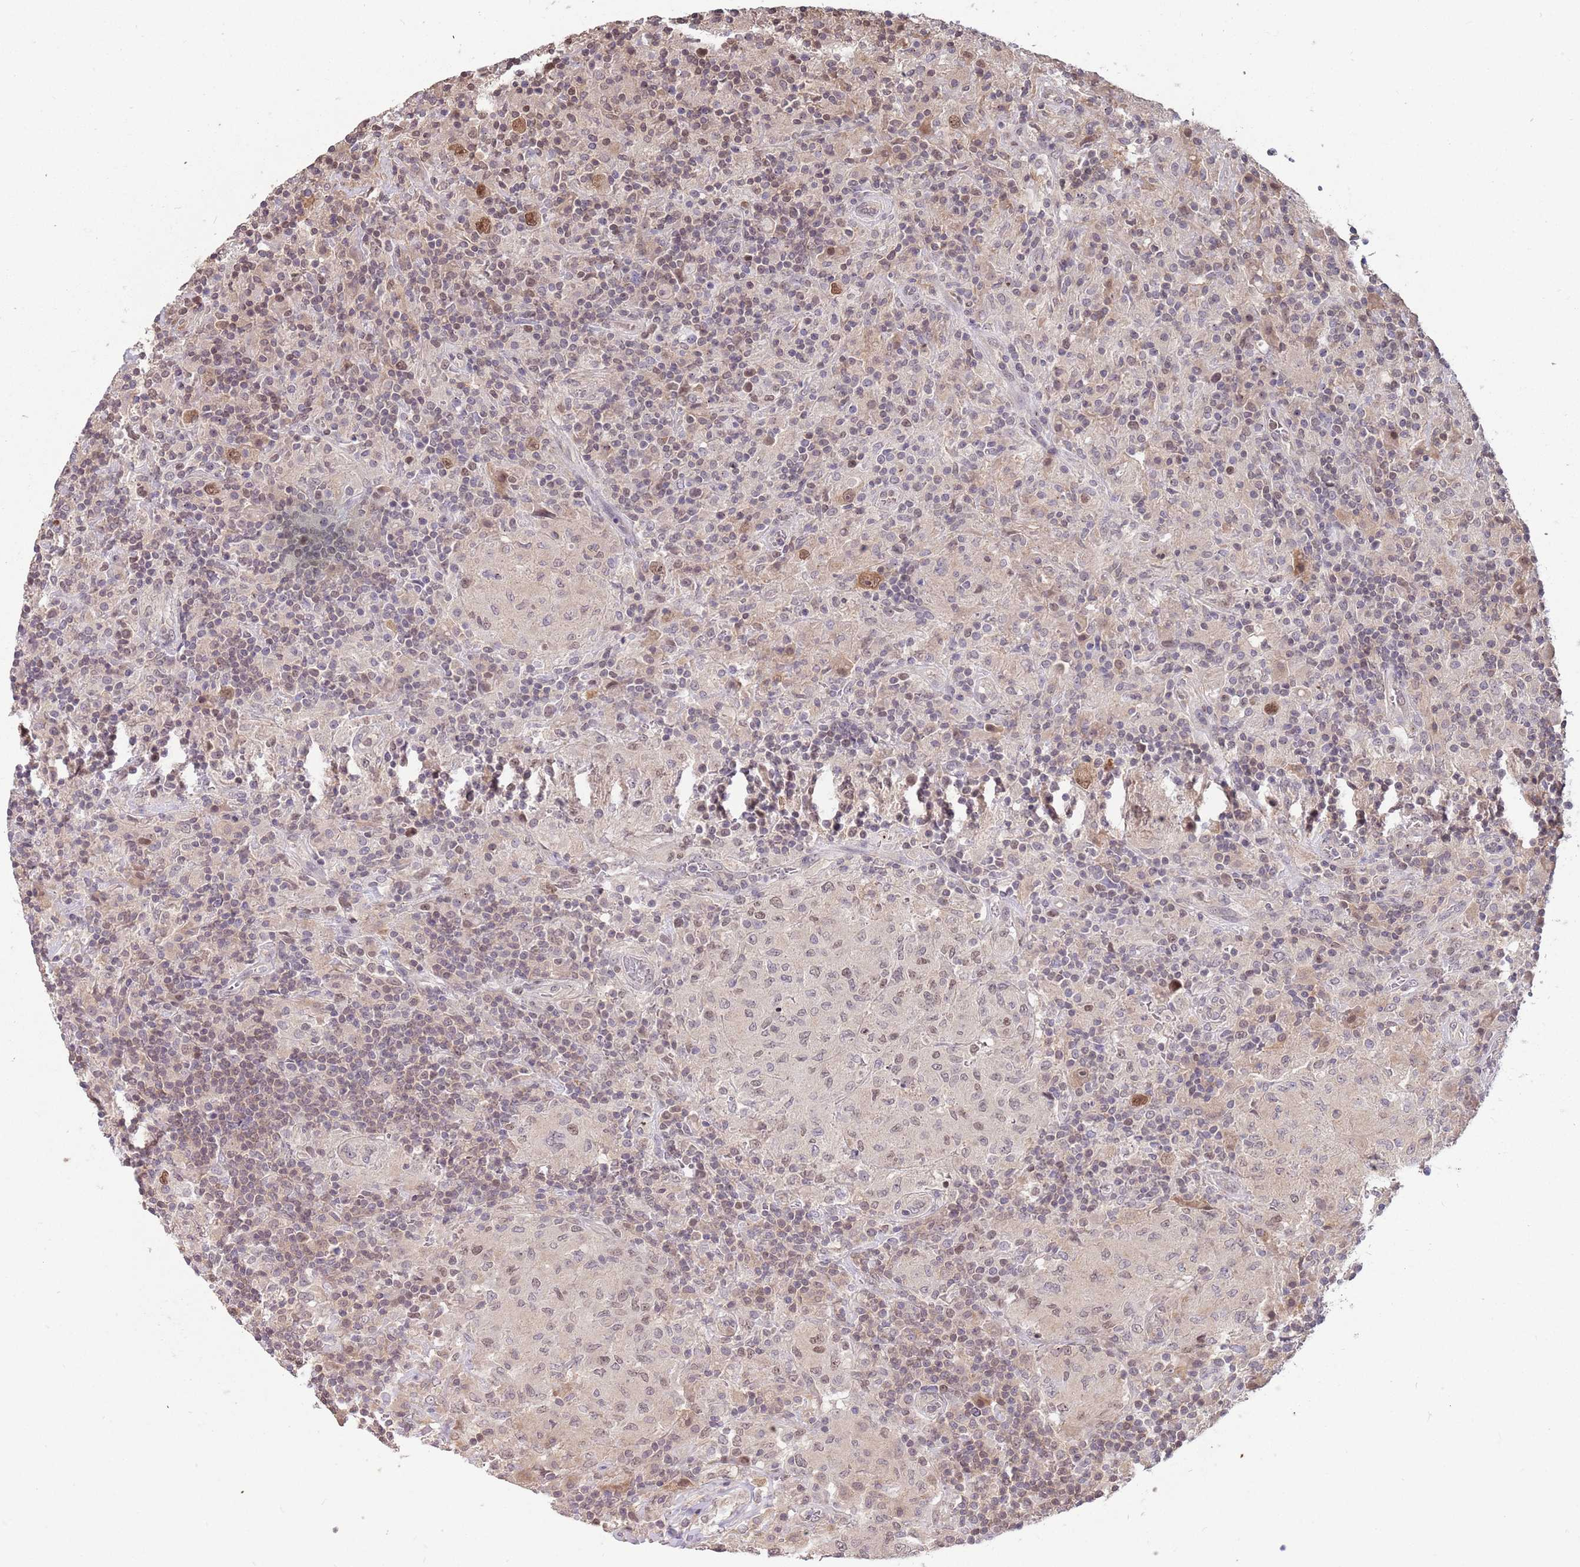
{"staining": {"intensity": "moderate", "quantity": ">75%", "location": "nuclear"}, "tissue": "lymphoma", "cell_type": "Tumor cells", "image_type": "cancer", "snomed": [{"axis": "morphology", "description": "Hodgkin's disease, NOS"}, {"axis": "topography", "description": "Lymph node"}], "caption": "Immunohistochemical staining of human lymphoma reveals medium levels of moderate nuclear expression in about >75% of tumor cells.", "gene": "SALL1", "patient": {"sex": "male", "age": 70}}